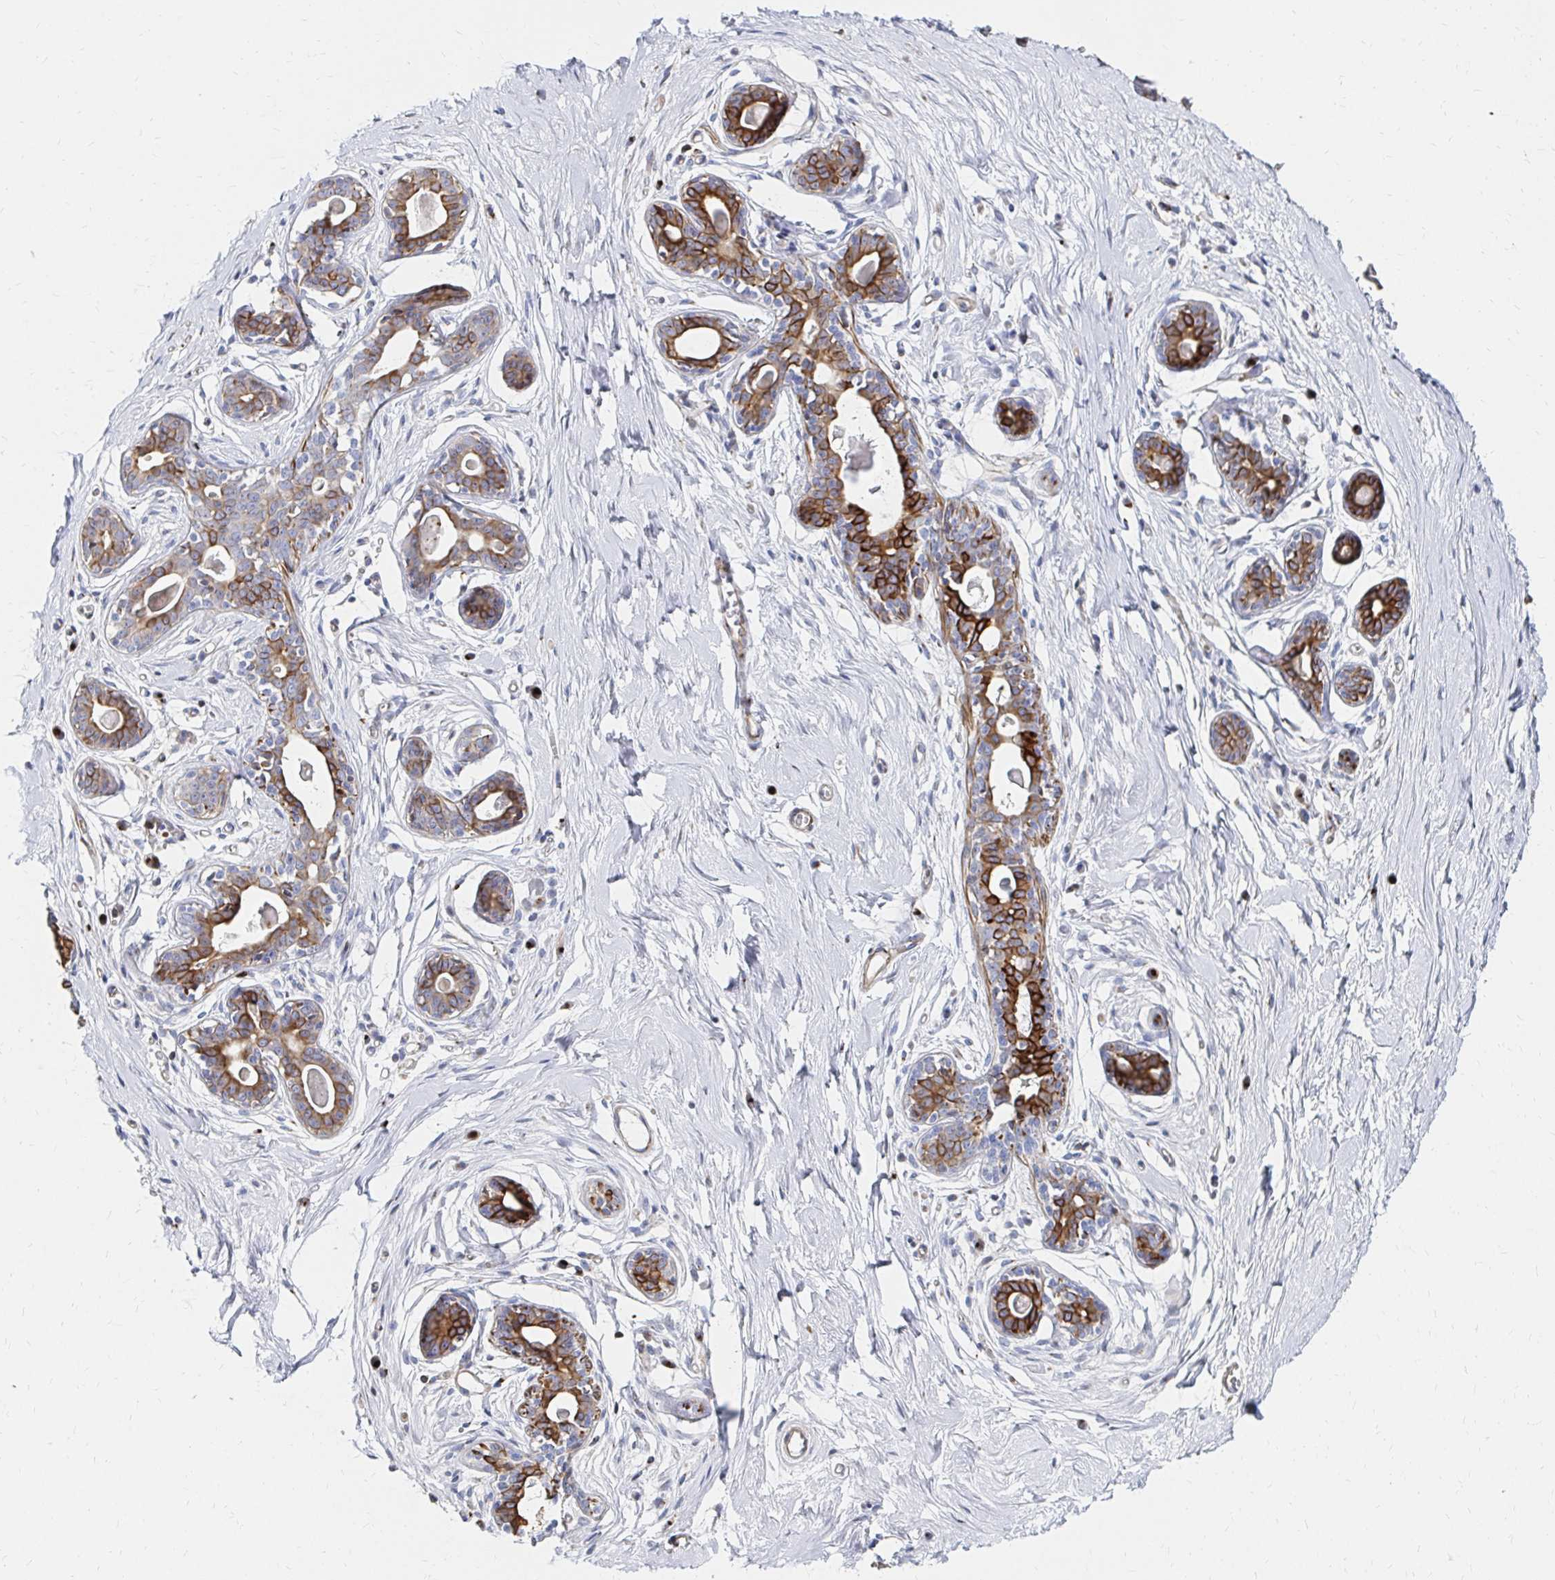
{"staining": {"intensity": "negative", "quantity": "none", "location": "none"}, "tissue": "breast", "cell_type": "Adipocytes", "image_type": "normal", "snomed": [{"axis": "morphology", "description": "Normal tissue, NOS"}, {"axis": "topography", "description": "Breast"}], "caption": "Human breast stained for a protein using IHC demonstrates no positivity in adipocytes.", "gene": "MAN1A1", "patient": {"sex": "female", "age": 45}}